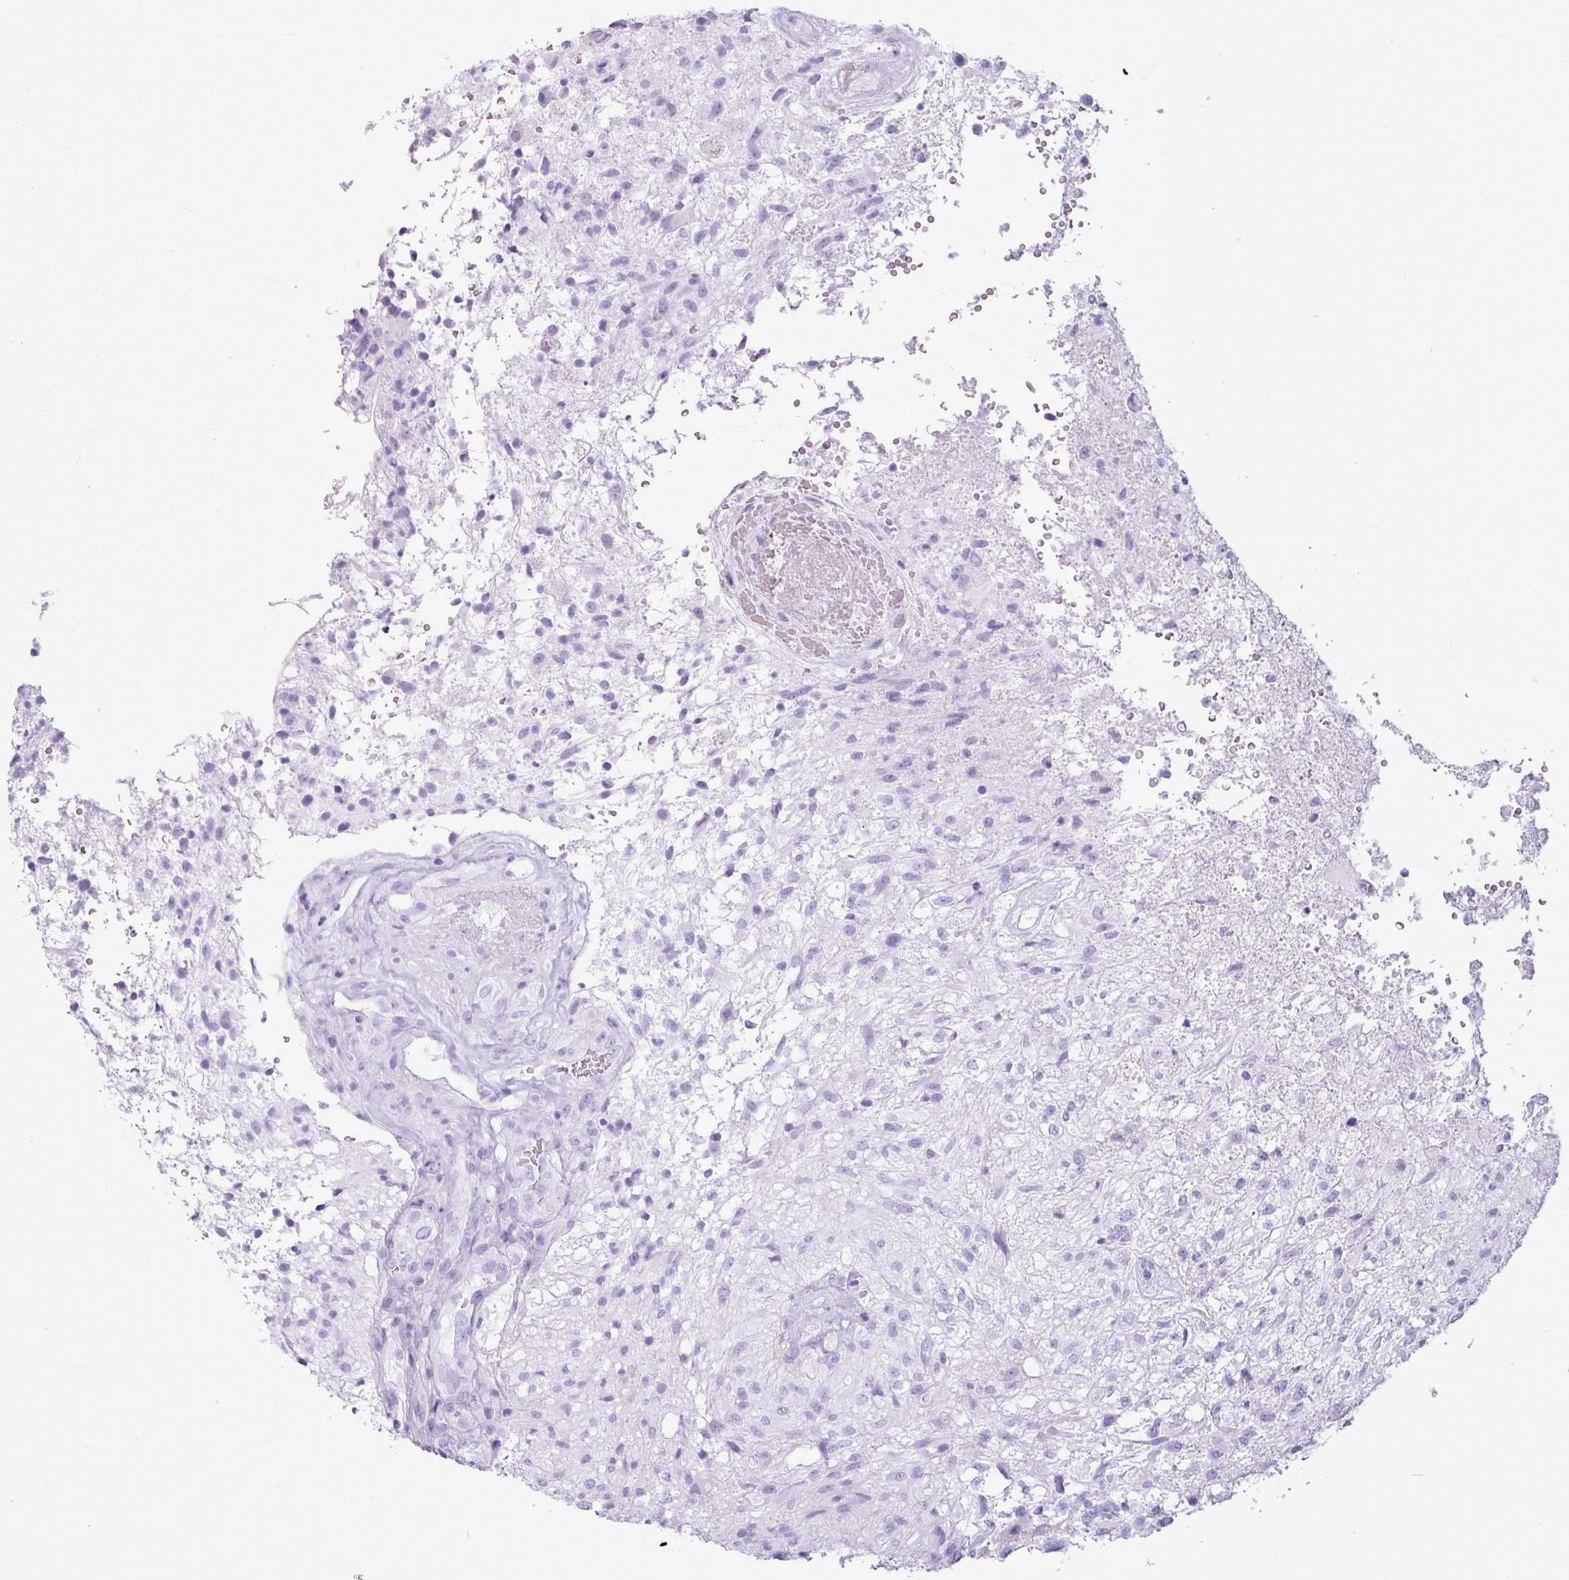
{"staining": {"intensity": "negative", "quantity": "none", "location": "none"}, "tissue": "glioma", "cell_type": "Tumor cells", "image_type": "cancer", "snomed": [{"axis": "morphology", "description": "Glioma, malignant, High grade"}, {"axis": "topography", "description": "Brain"}], "caption": "Tumor cells show no significant expression in glioma. (Stains: DAB (3,3'-diaminobenzidine) IHC with hematoxylin counter stain, Microscopy: brightfield microscopy at high magnification).", "gene": "AMY1B", "patient": {"sex": "male", "age": 56}}